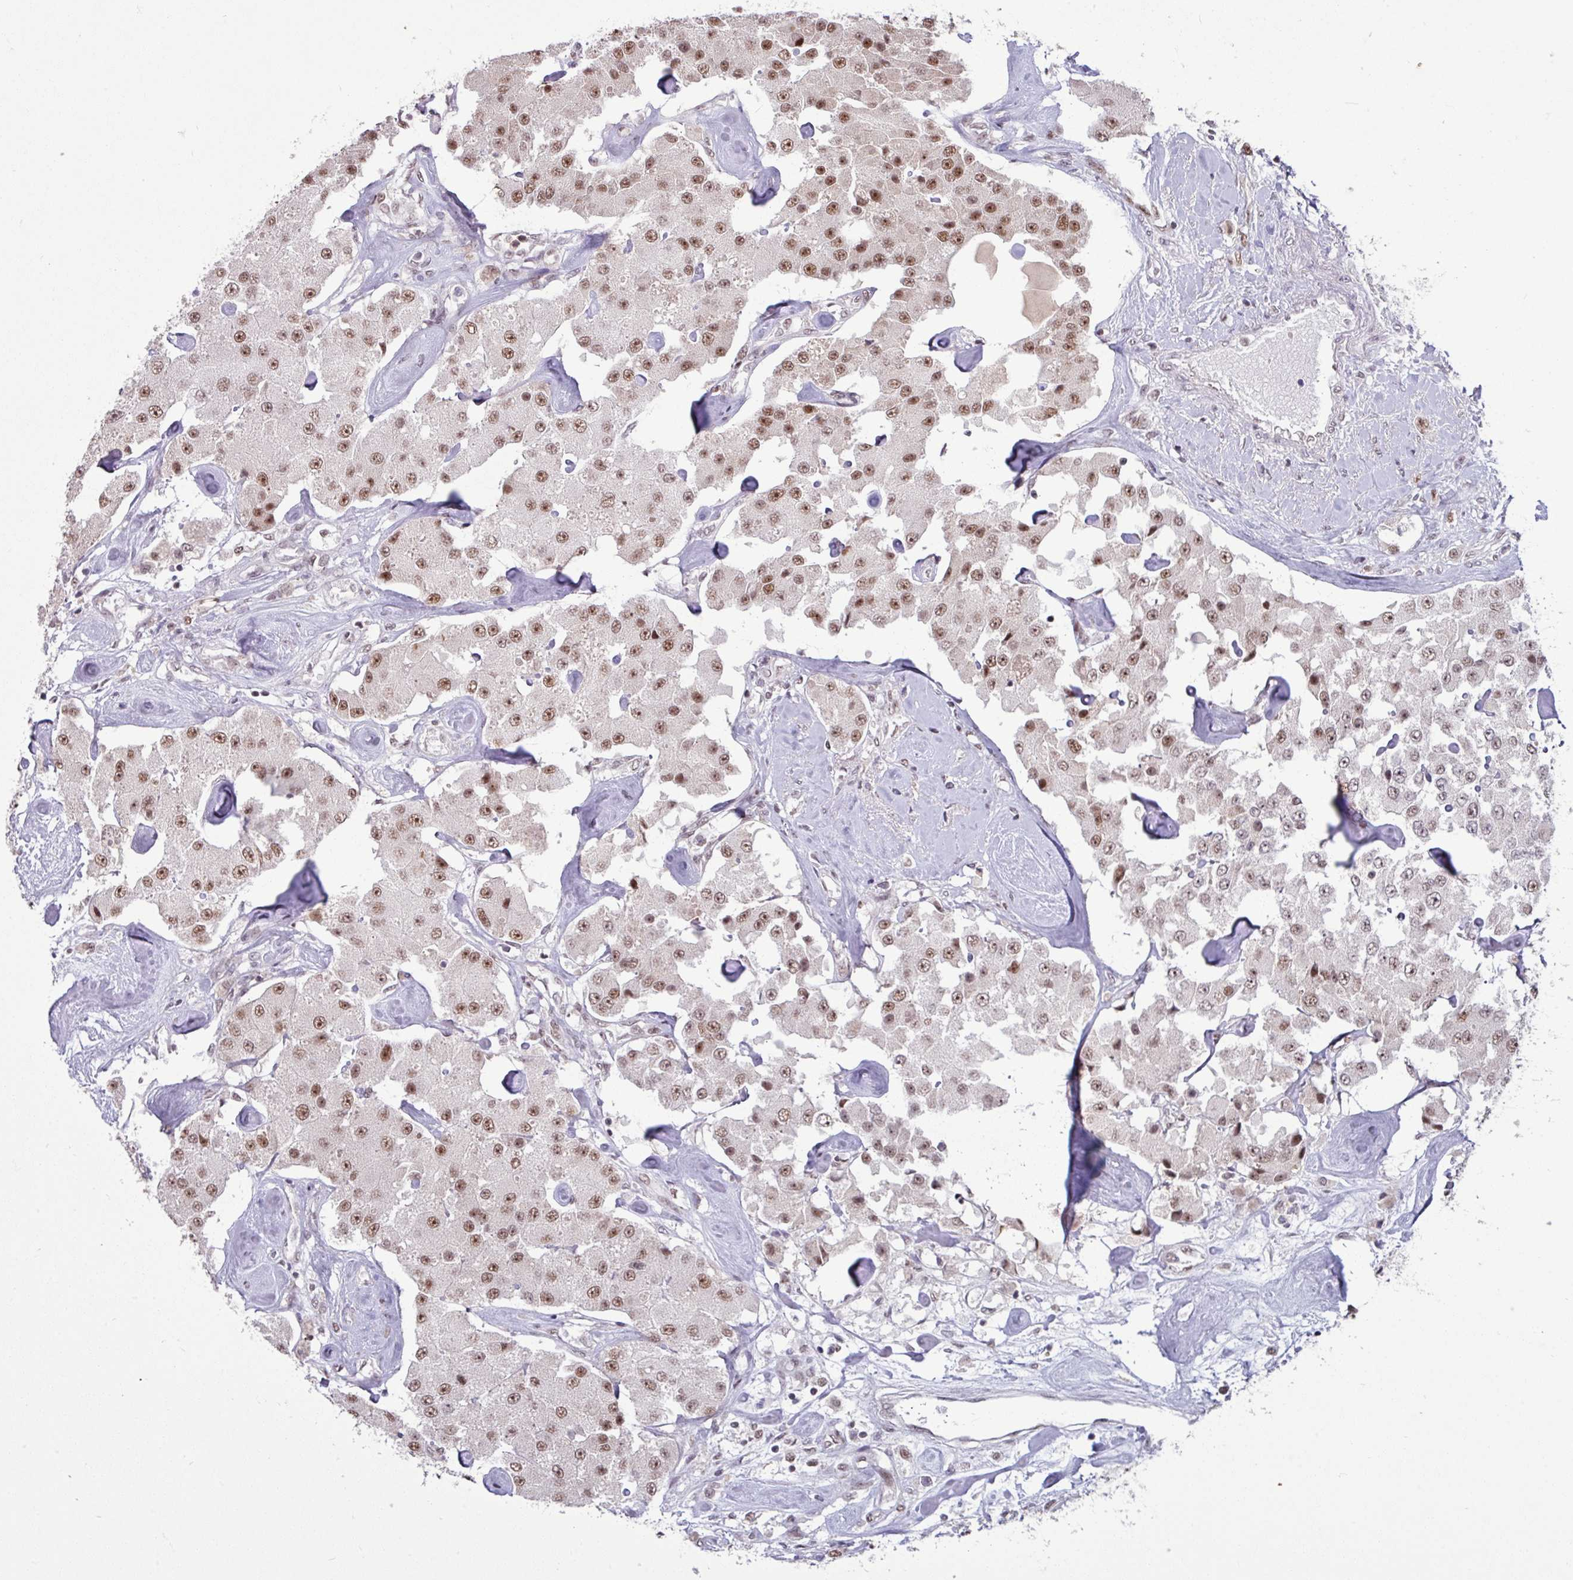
{"staining": {"intensity": "moderate", "quantity": ">75%", "location": "nuclear"}, "tissue": "carcinoid", "cell_type": "Tumor cells", "image_type": "cancer", "snomed": [{"axis": "morphology", "description": "Carcinoid, malignant, NOS"}, {"axis": "topography", "description": "Pancreas"}], "caption": "Protein expression analysis of human carcinoid (malignant) reveals moderate nuclear staining in about >75% of tumor cells.", "gene": "TDG", "patient": {"sex": "male", "age": 41}}